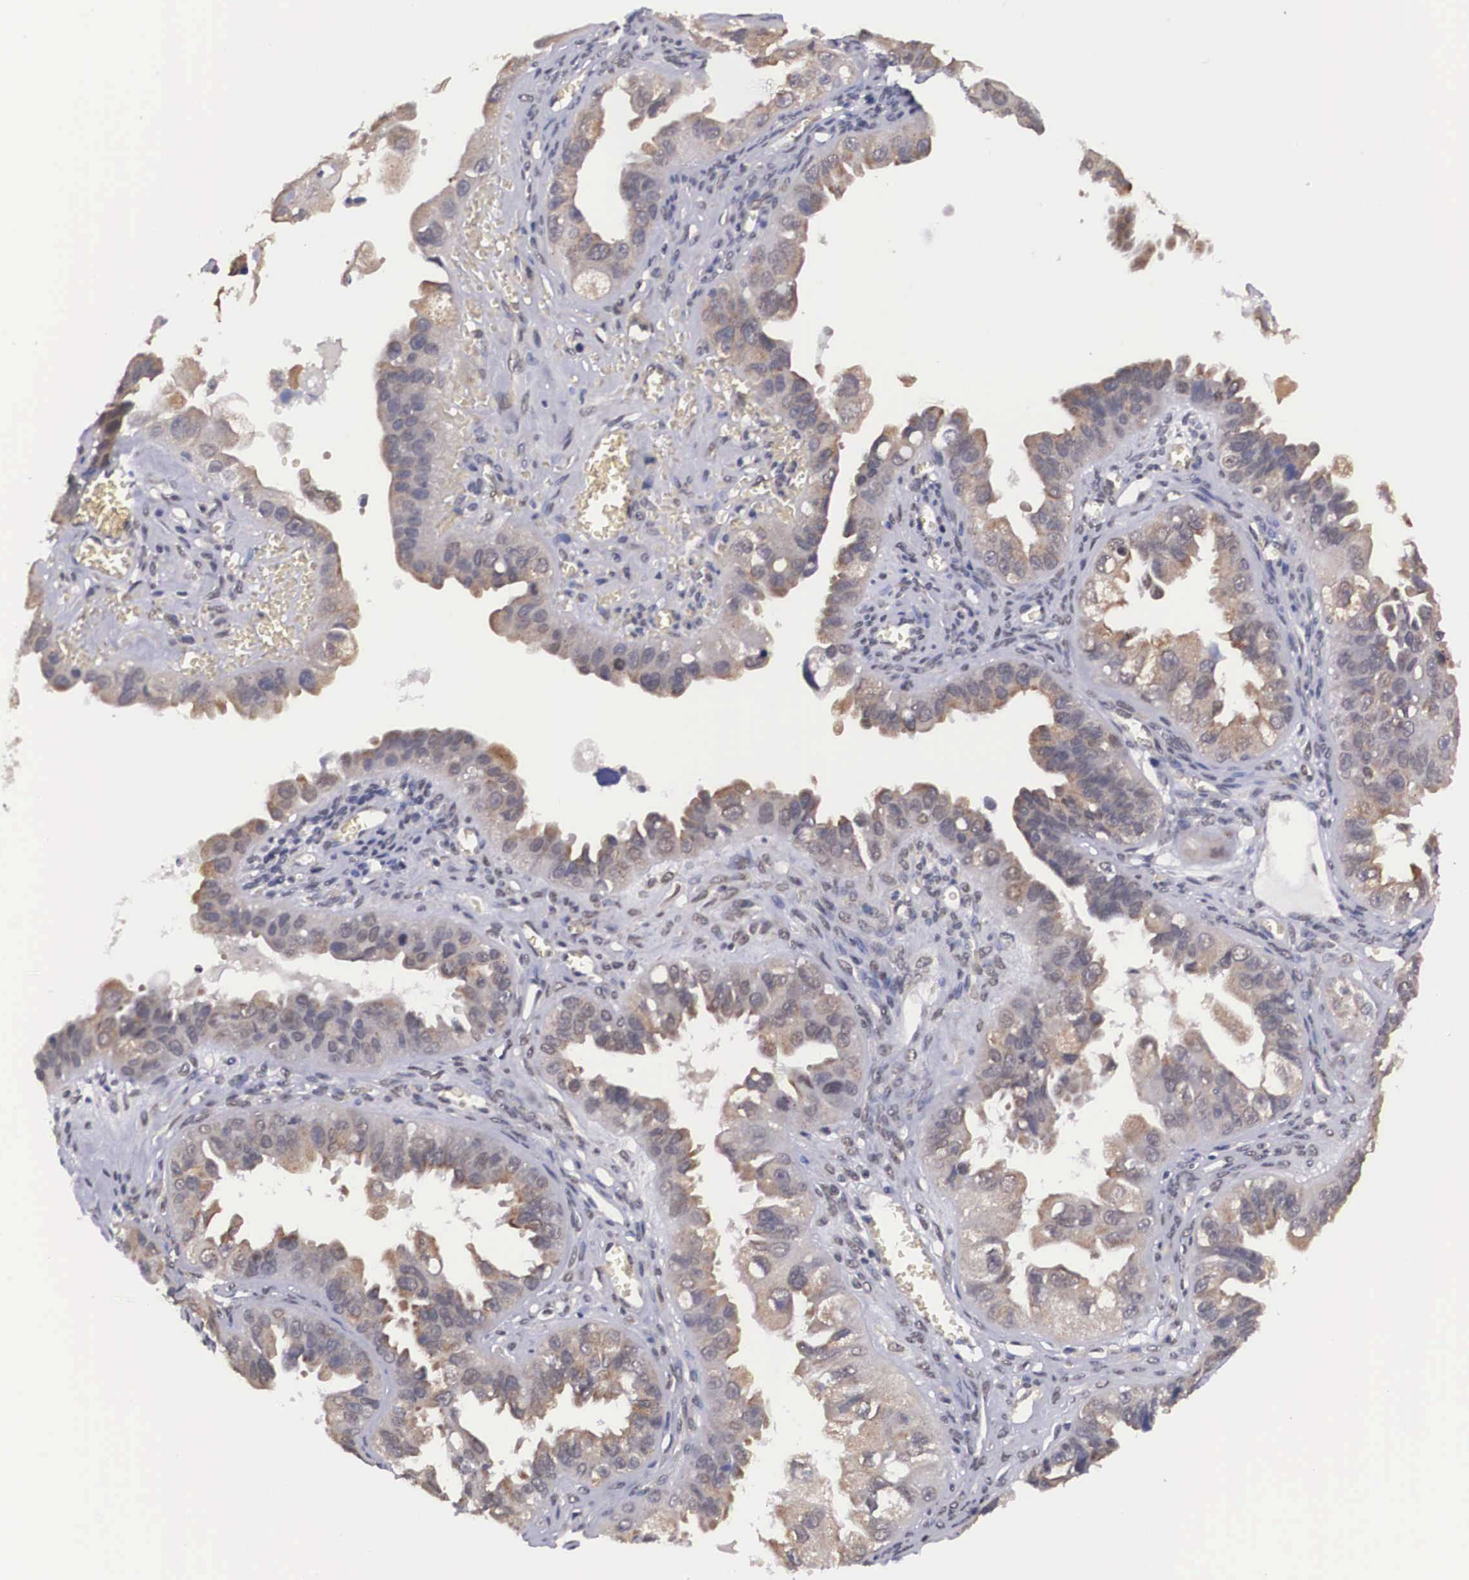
{"staining": {"intensity": "weak", "quantity": "25%-75%", "location": "cytoplasmic/membranous"}, "tissue": "ovarian cancer", "cell_type": "Tumor cells", "image_type": "cancer", "snomed": [{"axis": "morphology", "description": "Carcinoma, endometroid"}, {"axis": "topography", "description": "Ovary"}], "caption": "Brown immunohistochemical staining in ovarian cancer (endometroid carcinoma) displays weak cytoplasmic/membranous positivity in about 25%-75% of tumor cells.", "gene": "OTX2", "patient": {"sex": "female", "age": 85}}